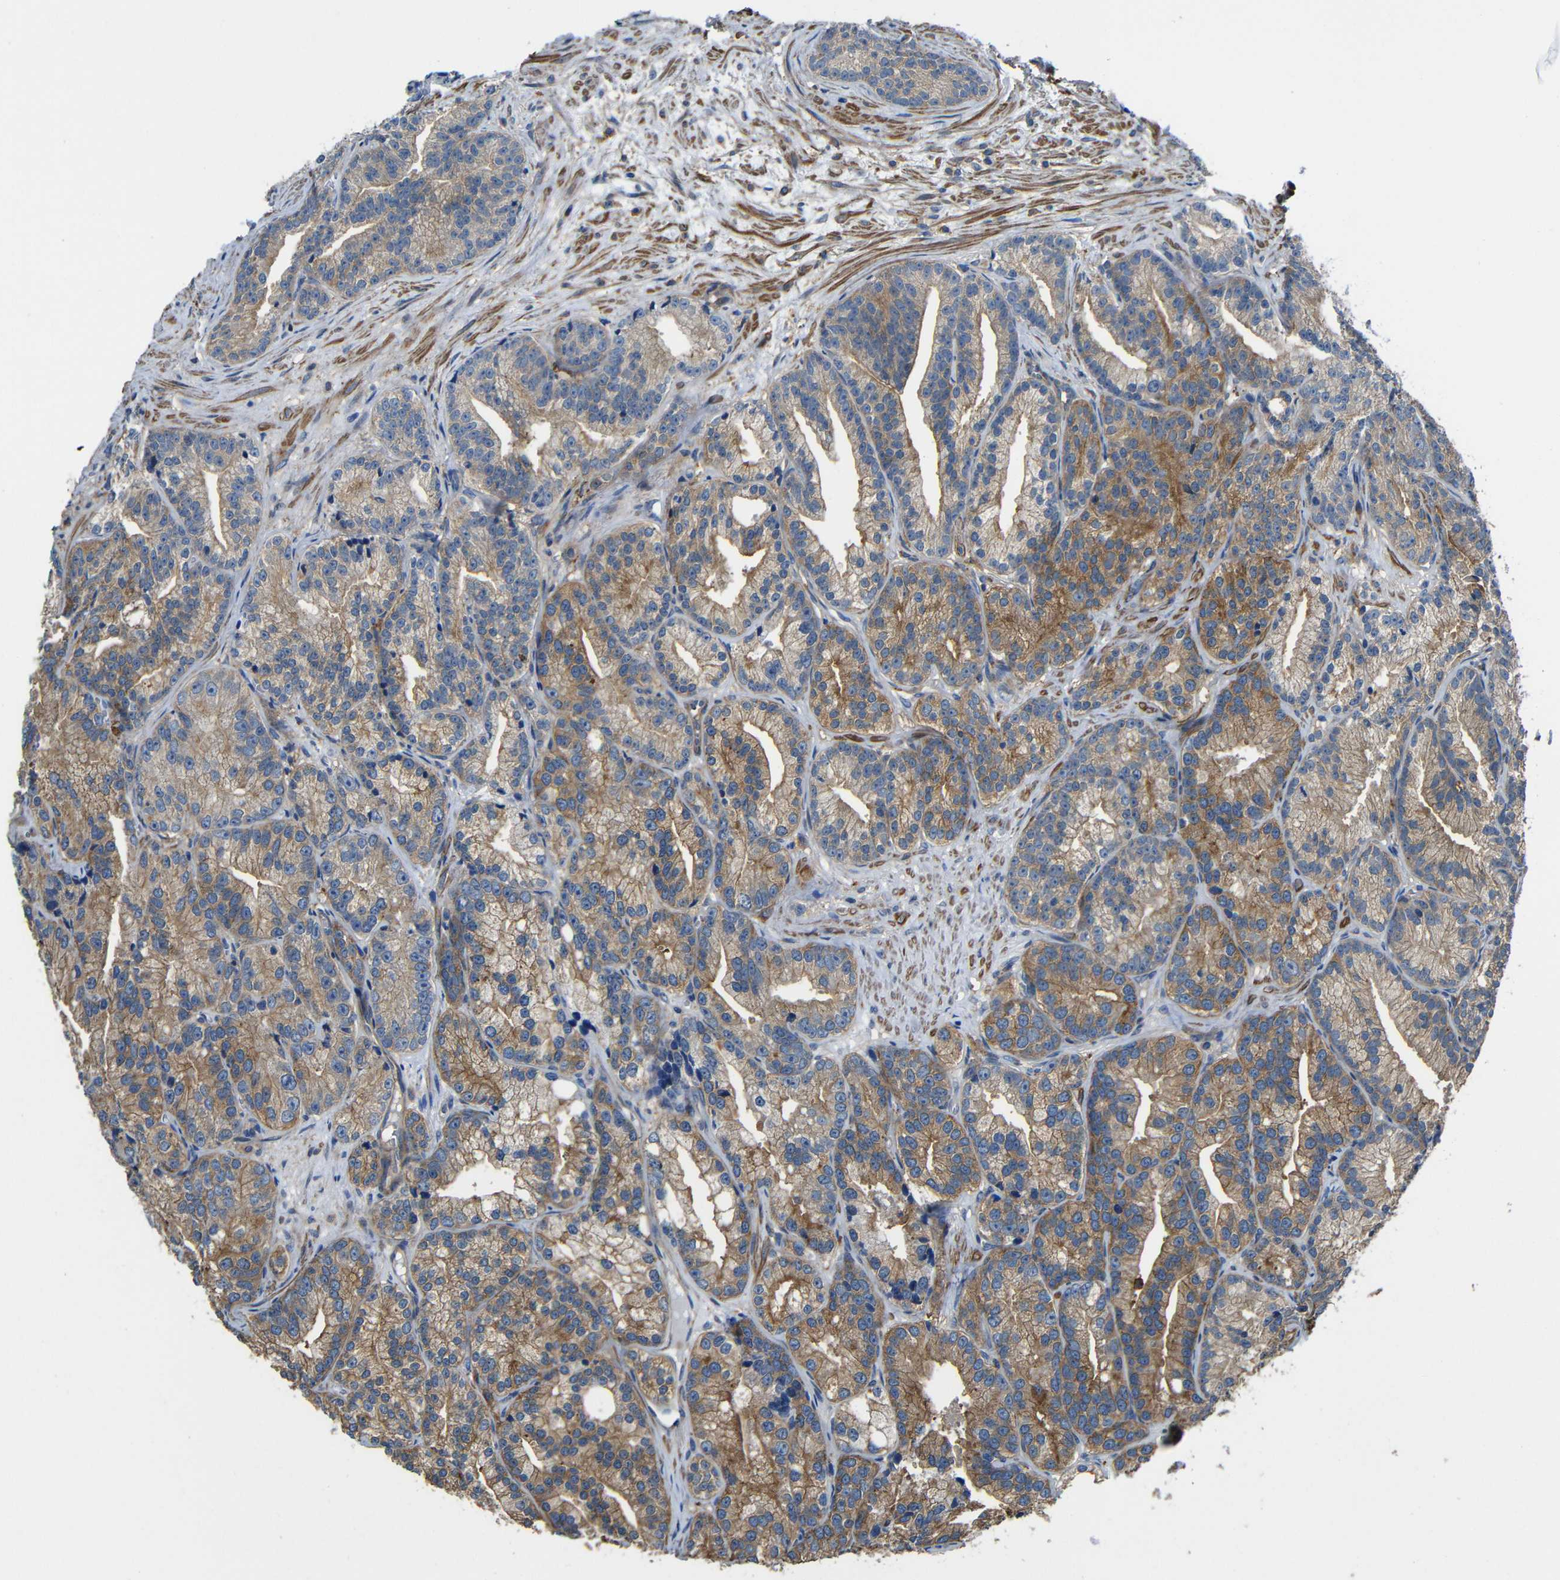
{"staining": {"intensity": "moderate", "quantity": ">75%", "location": "cytoplasmic/membranous"}, "tissue": "prostate cancer", "cell_type": "Tumor cells", "image_type": "cancer", "snomed": [{"axis": "morphology", "description": "Adenocarcinoma, Low grade"}, {"axis": "topography", "description": "Prostate"}], "caption": "A brown stain highlights moderate cytoplasmic/membranous staining of a protein in human prostate adenocarcinoma (low-grade) tumor cells. Immunohistochemistry (ihc) stains the protein in brown and the nuclei are stained blue.", "gene": "GDI1", "patient": {"sex": "male", "age": 89}}